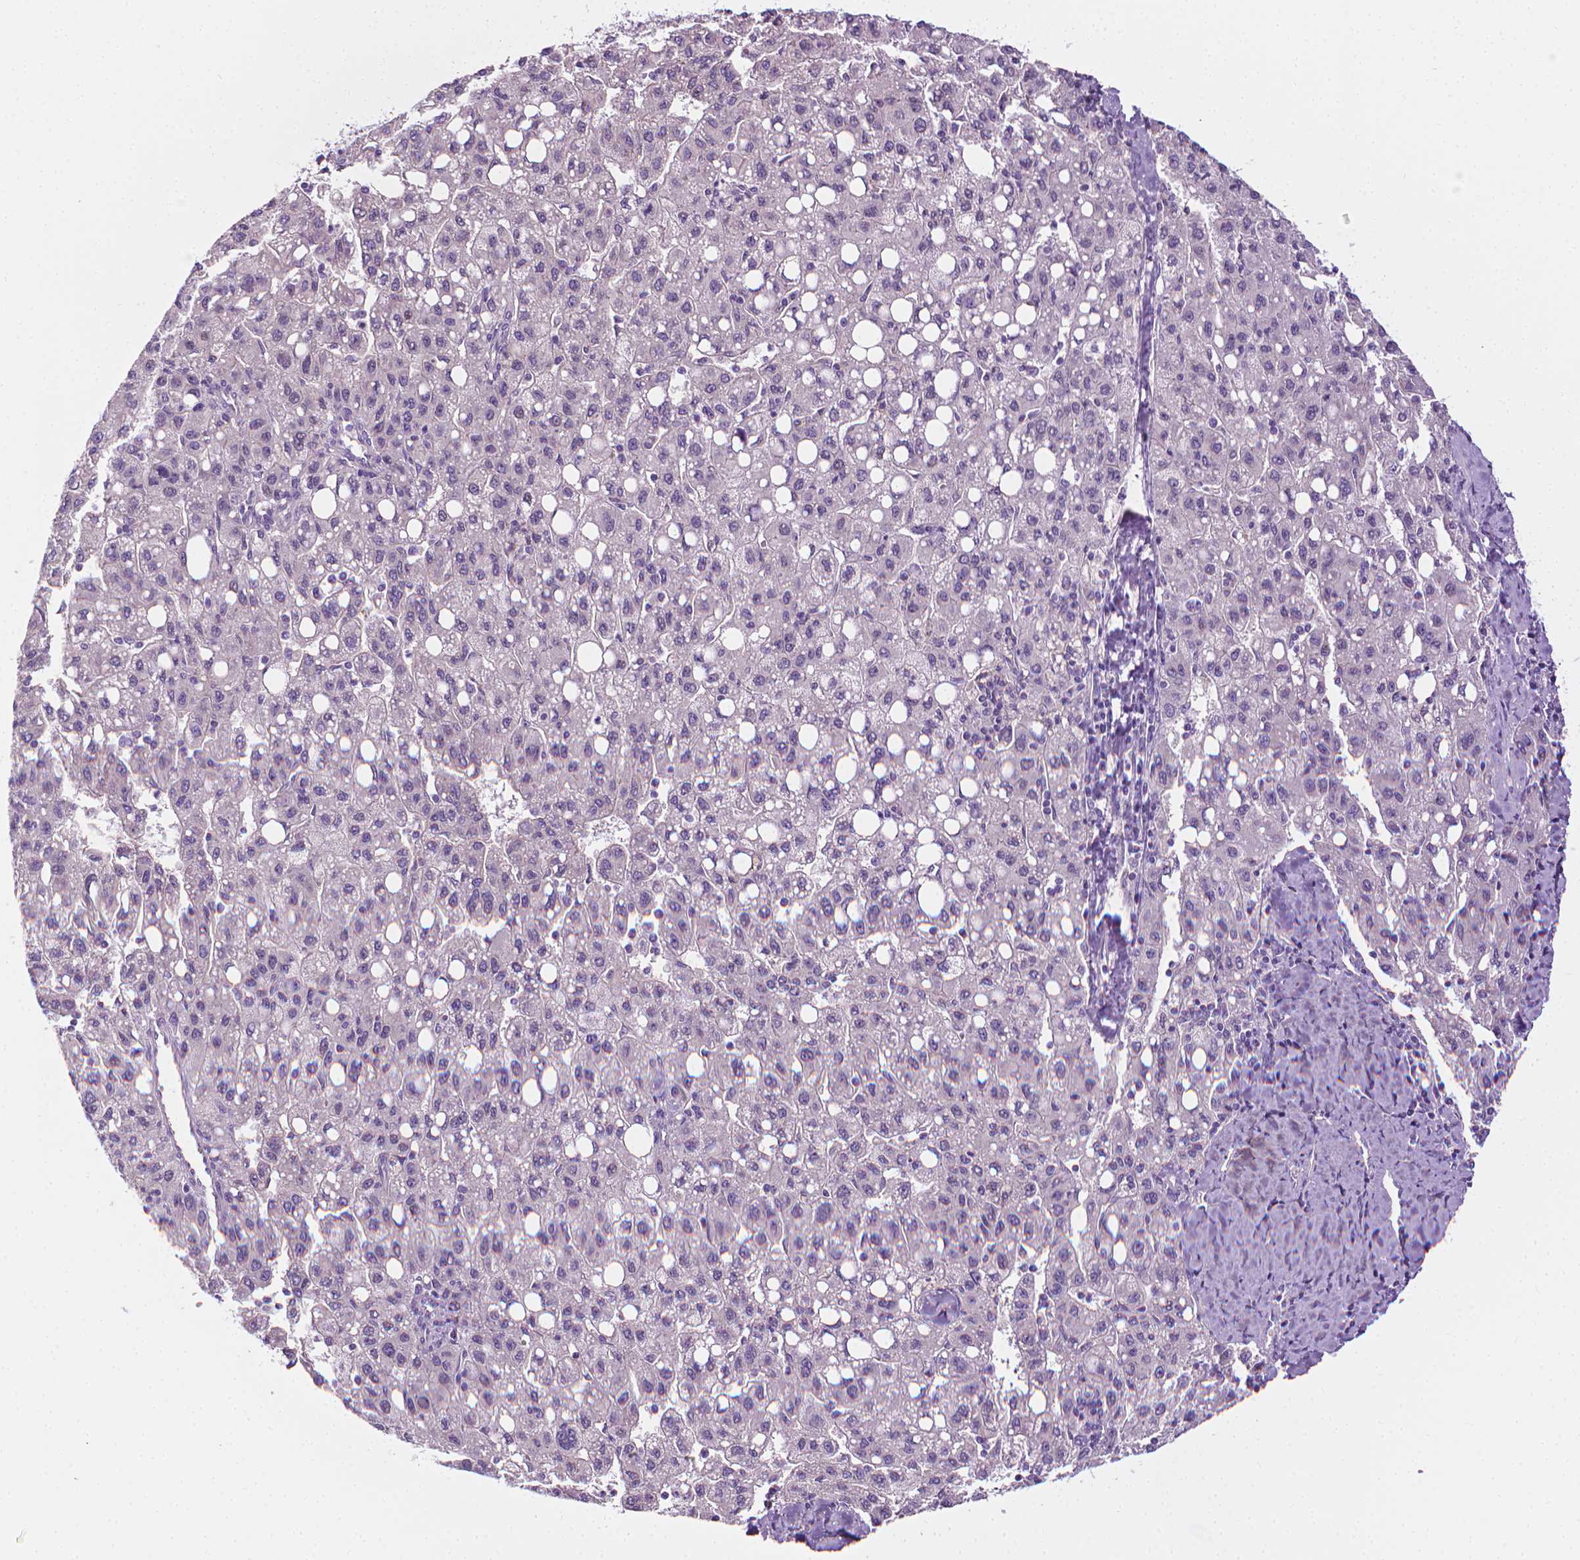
{"staining": {"intensity": "negative", "quantity": "none", "location": "none"}, "tissue": "liver cancer", "cell_type": "Tumor cells", "image_type": "cancer", "snomed": [{"axis": "morphology", "description": "Carcinoma, Hepatocellular, NOS"}, {"axis": "topography", "description": "Liver"}], "caption": "Immunohistochemistry of liver hepatocellular carcinoma reveals no staining in tumor cells.", "gene": "MCOLN3", "patient": {"sex": "female", "age": 82}}